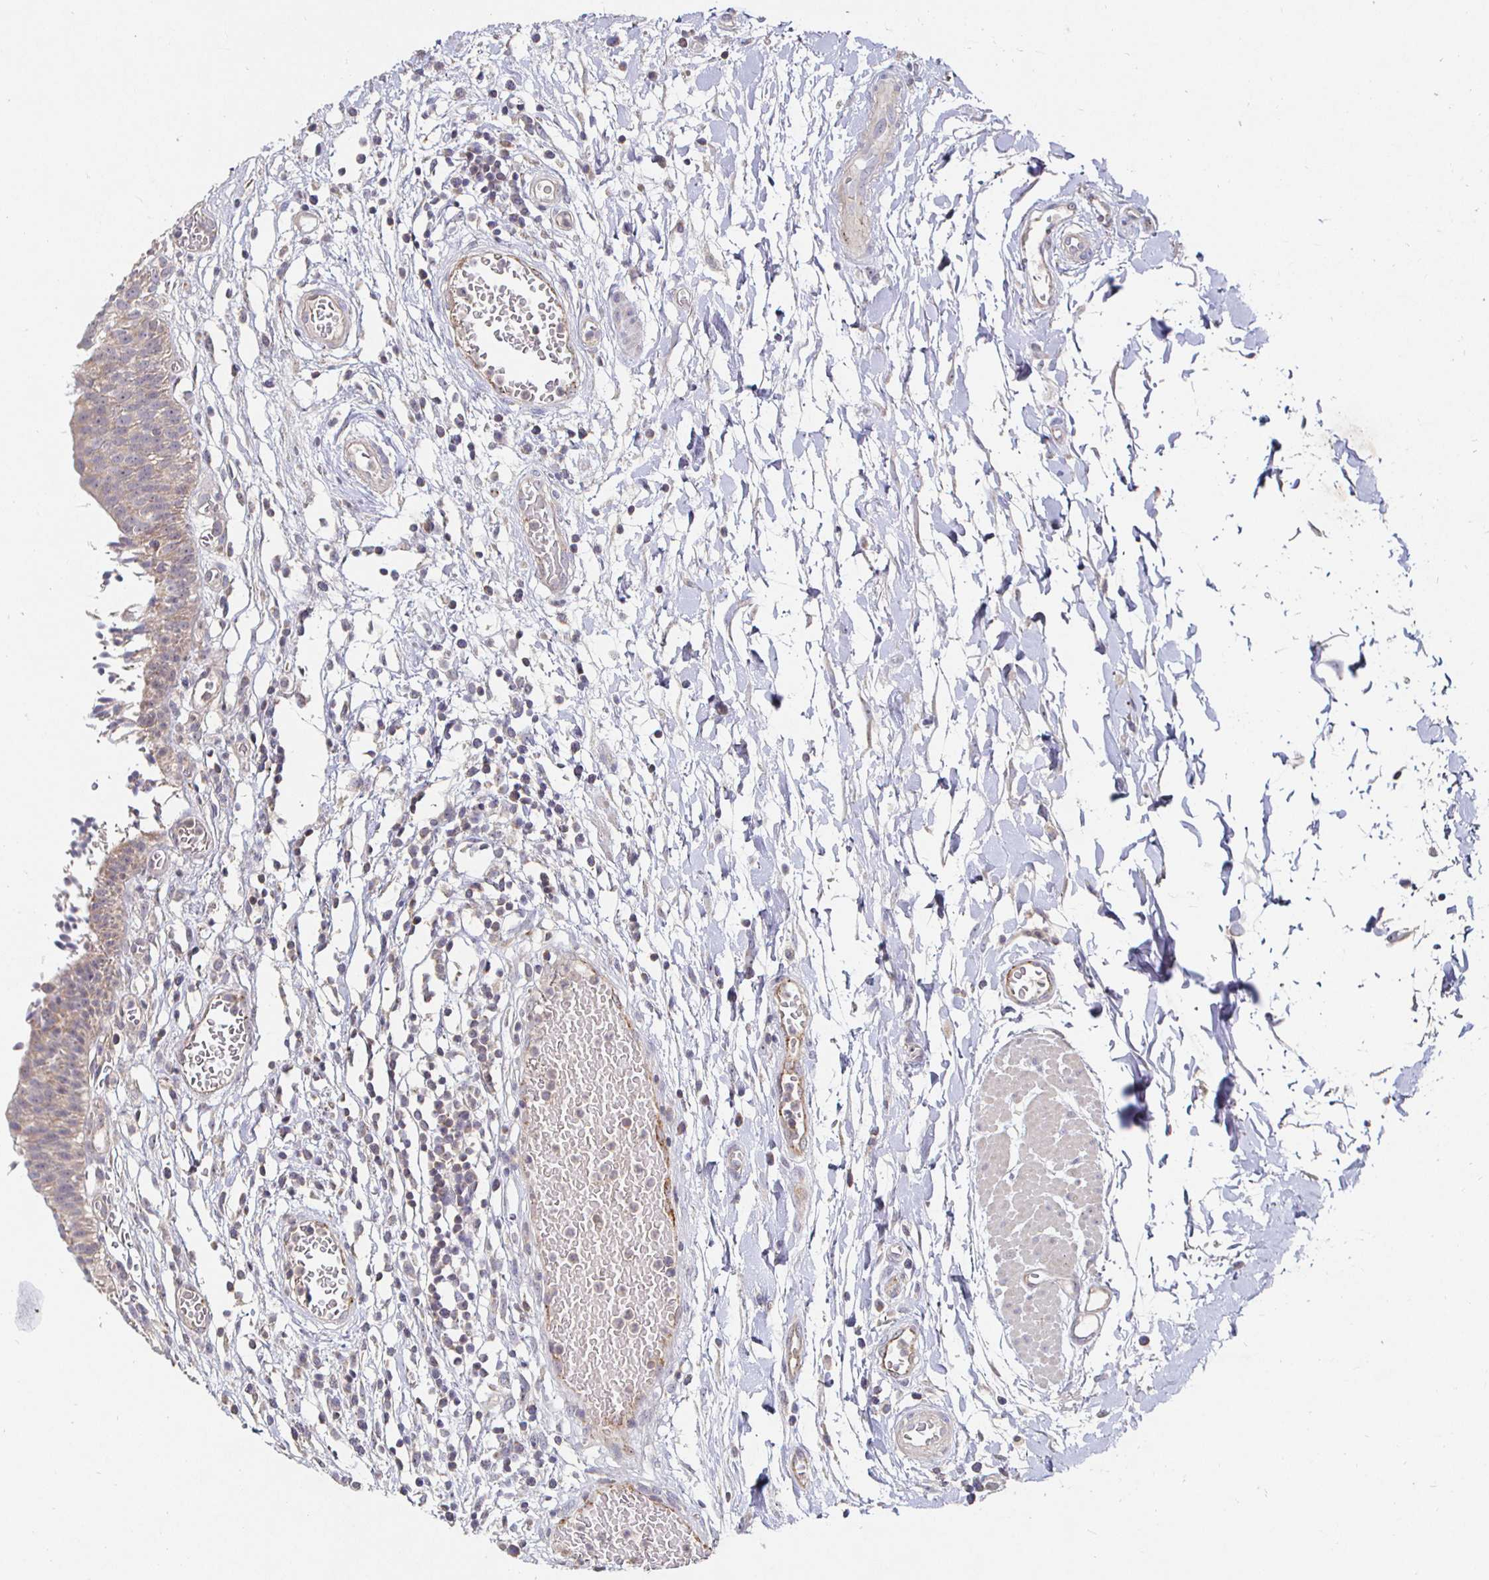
{"staining": {"intensity": "moderate", "quantity": ">75%", "location": "cytoplasmic/membranous"}, "tissue": "urinary bladder", "cell_type": "Urothelial cells", "image_type": "normal", "snomed": [{"axis": "morphology", "description": "Normal tissue, NOS"}, {"axis": "topography", "description": "Urinary bladder"}], "caption": "Immunohistochemical staining of normal urinary bladder demonstrates medium levels of moderate cytoplasmic/membranous positivity in approximately >75% of urothelial cells.", "gene": "NRSN1", "patient": {"sex": "male", "age": 64}}